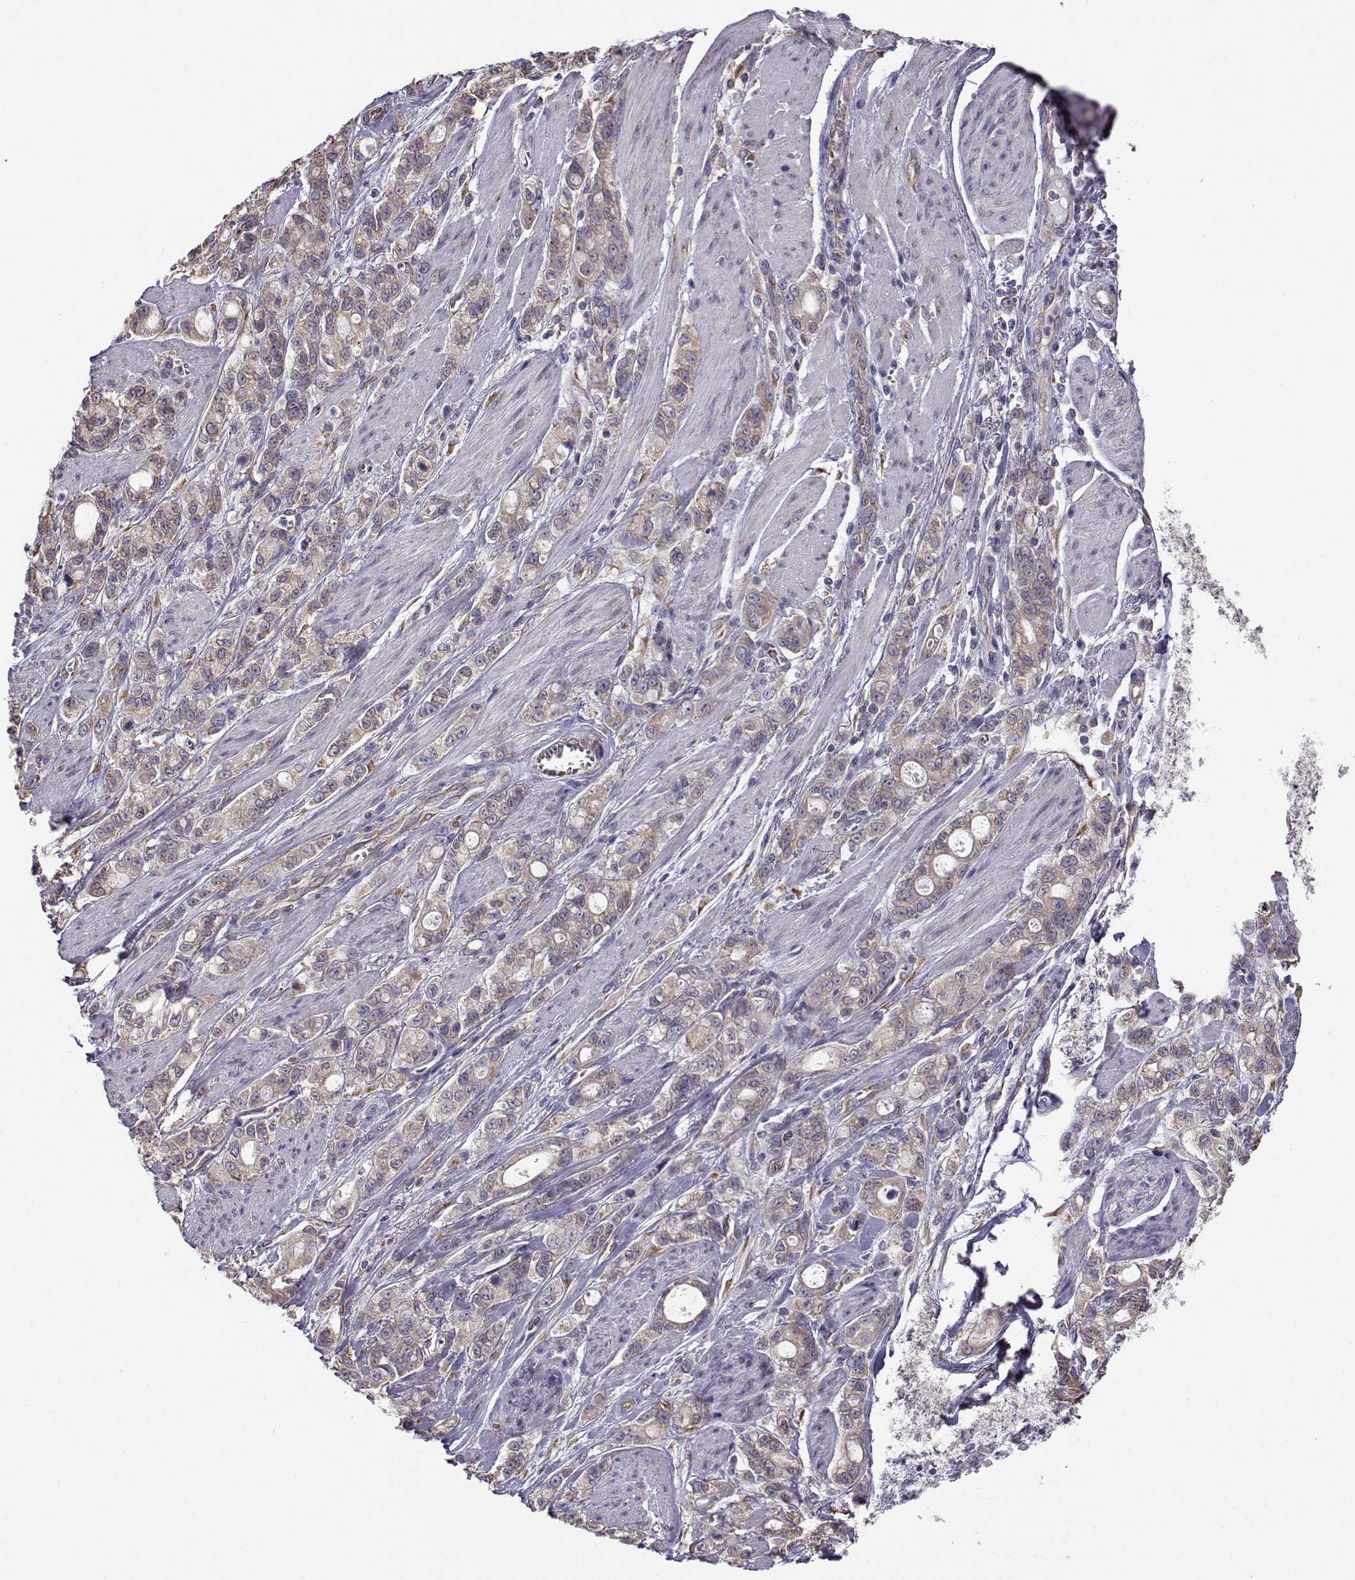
{"staining": {"intensity": "weak", "quantity": ">75%", "location": "cytoplasmic/membranous"}, "tissue": "stomach cancer", "cell_type": "Tumor cells", "image_type": "cancer", "snomed": [{"axis": "morphology", "description": "Adenocarcinoma, NOS"}, {"axis": "topography", "description": "Stomach"}], "caption": "Human stomach adenocarcinoma stained with a protein marker exhibits weak staining in tumor cells.", "gene": "BEND6", "patient": {"sex": "male", "age": 63}}